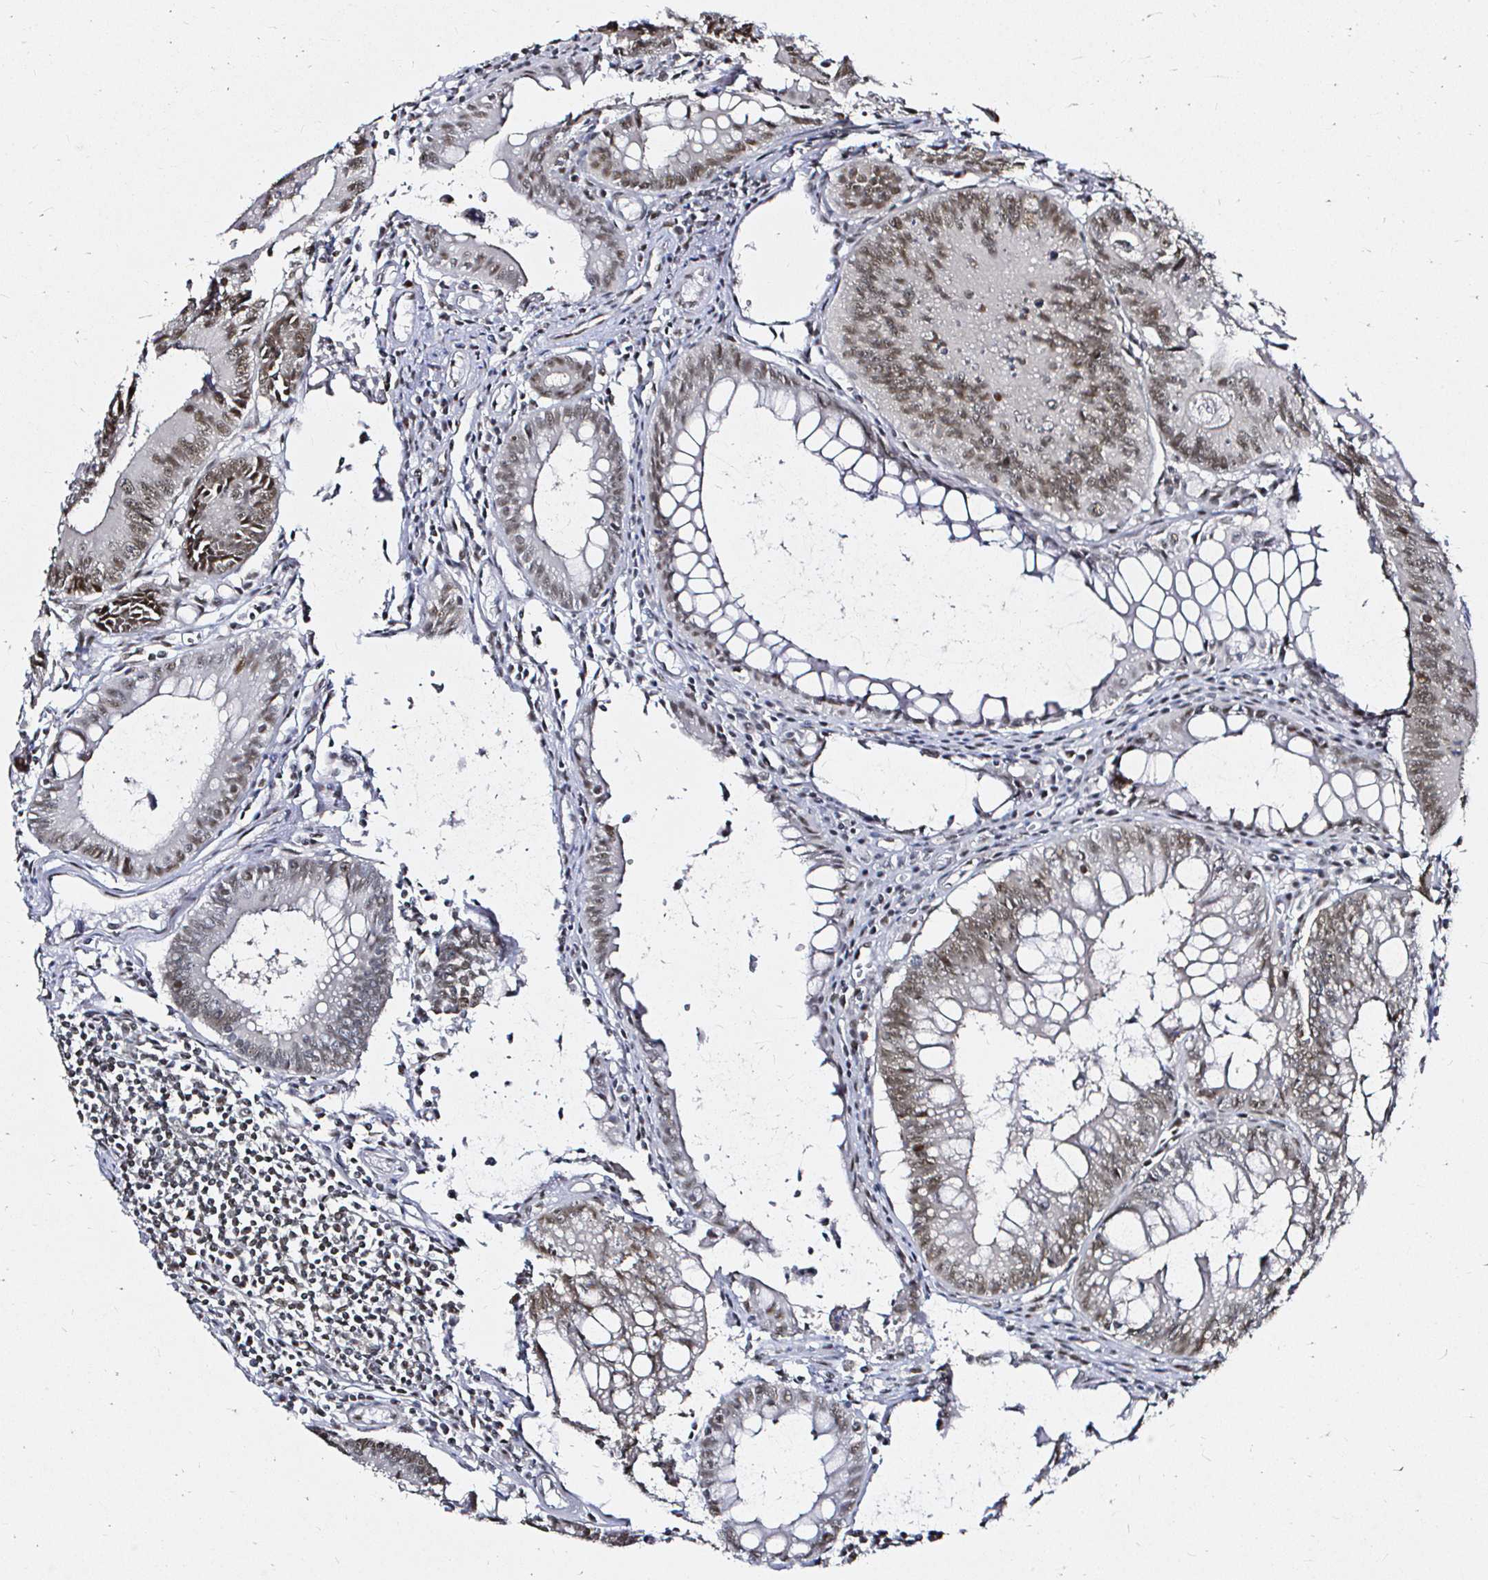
{"staining": {"intensity": "moderate", "quantity": ">75%", "location": "nuclear"}, "tissue": "colorectal cancer", "cell_type": "Tumor cells", "image_type": "cancer", "snomed": [{"axis": "morphology", "description": "Adenocarcinoma, NOS"}, {"axis": "topography", "description": "Rectum"}], "caption": "IHC histopathology image of adenocarcinoma (colorectal) stained for a protein (brown), which displays medium levels of moderate nuclear positivity in approximately >75% of tumor cells.", "gene": "SNRPC", "patient": {"sex": "female", "age": 81}}